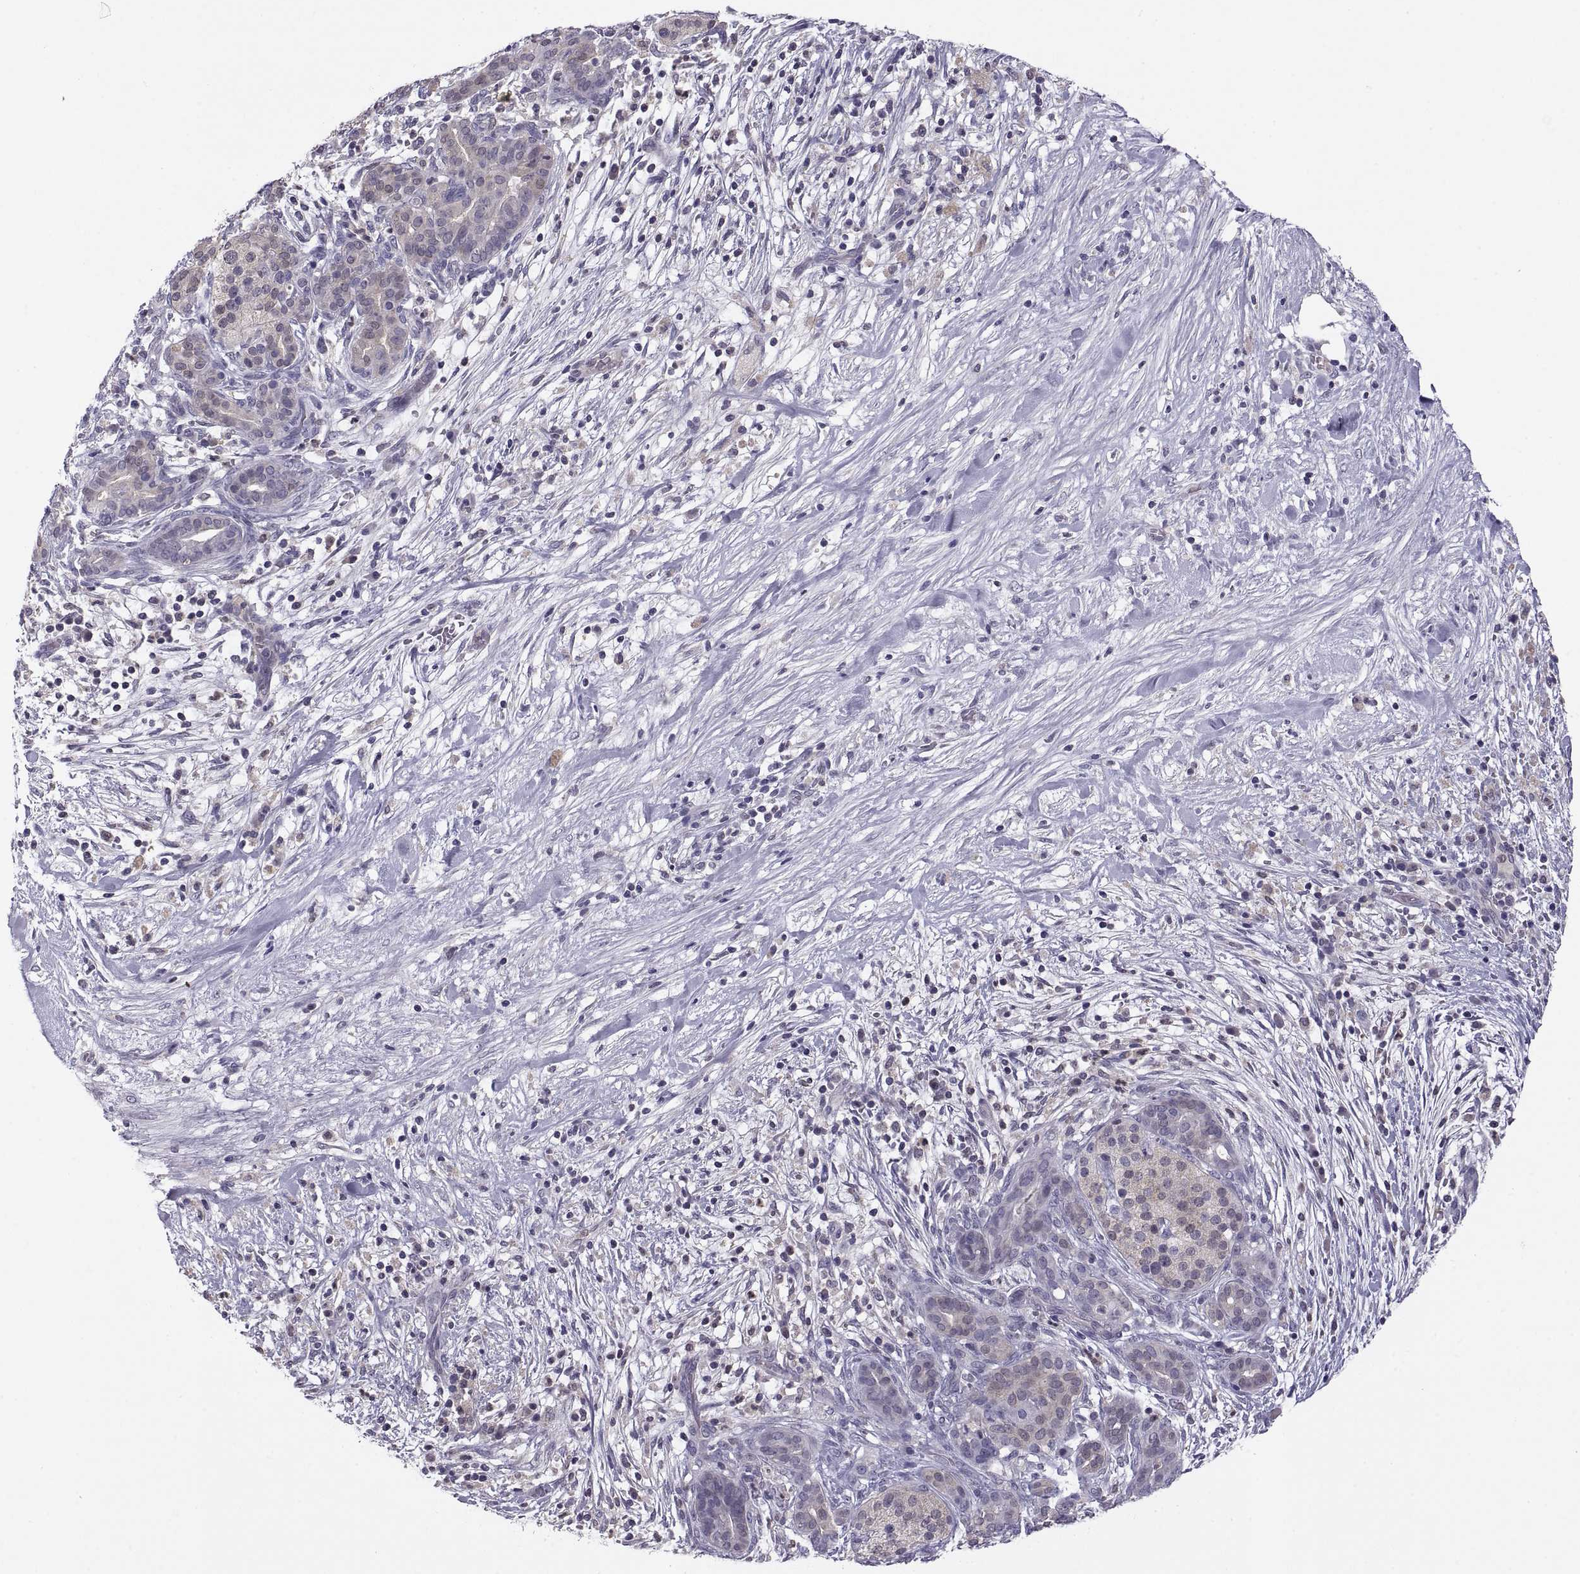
{"staining": {"intensity": "weak", "quantity": "<25%", "location": "cytoplasmic/membranous"}, "tissue": "pancreatic cancer", "cell_type": "Tumor cells", "image_type": "cancer", "snomed": [{"axis": "morphology", "description": "Adenocarcinoma, NOS"}, {"axis": "topography", "description": "Pancreas"}], "caption": "Histopathology image shows no protein expression in tumor cells of adenocarcinoma (pancreatic) tissue.", "gene": "FGF9", "patient": {"sex": "male", "age": 44}}